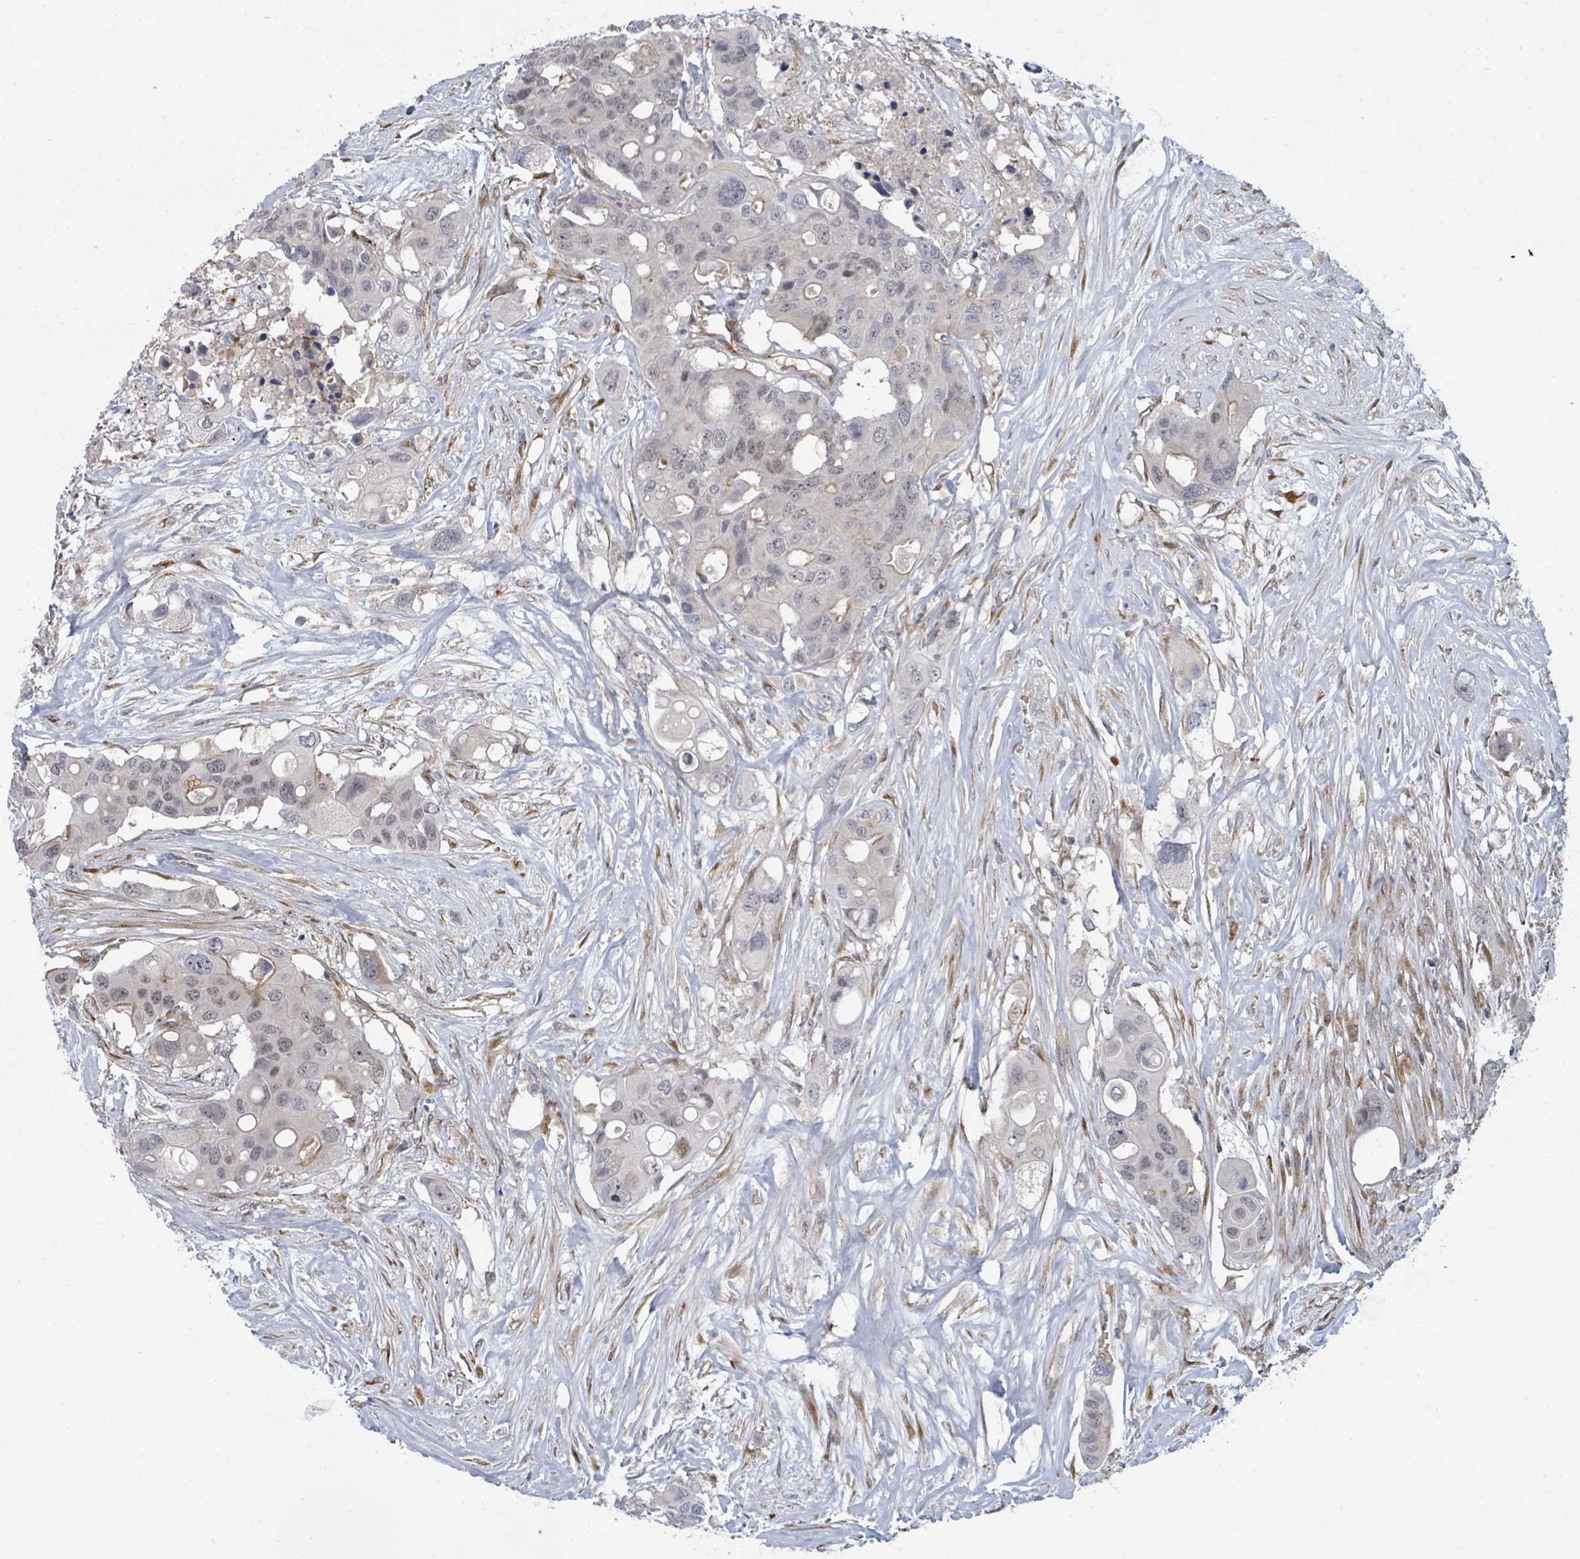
{"staining": {"intensity": "negative", "quantity": "none", "location": "none"}, "tissue": "colorectal cancer", "cell_type": "Tumor cells", "image_type": "cancer", "snomed": [{"axis": "morphology", "description": "Adenocarcinoma, NOS"}, {"axis": "topography", "description": "Colon"}], "caption": "This is an IHC histopathology image of colorectal cancer. There is no staining in tumor cells.", "gene": "PSMG2", "patient": {"sex": "male", "age": 77}}